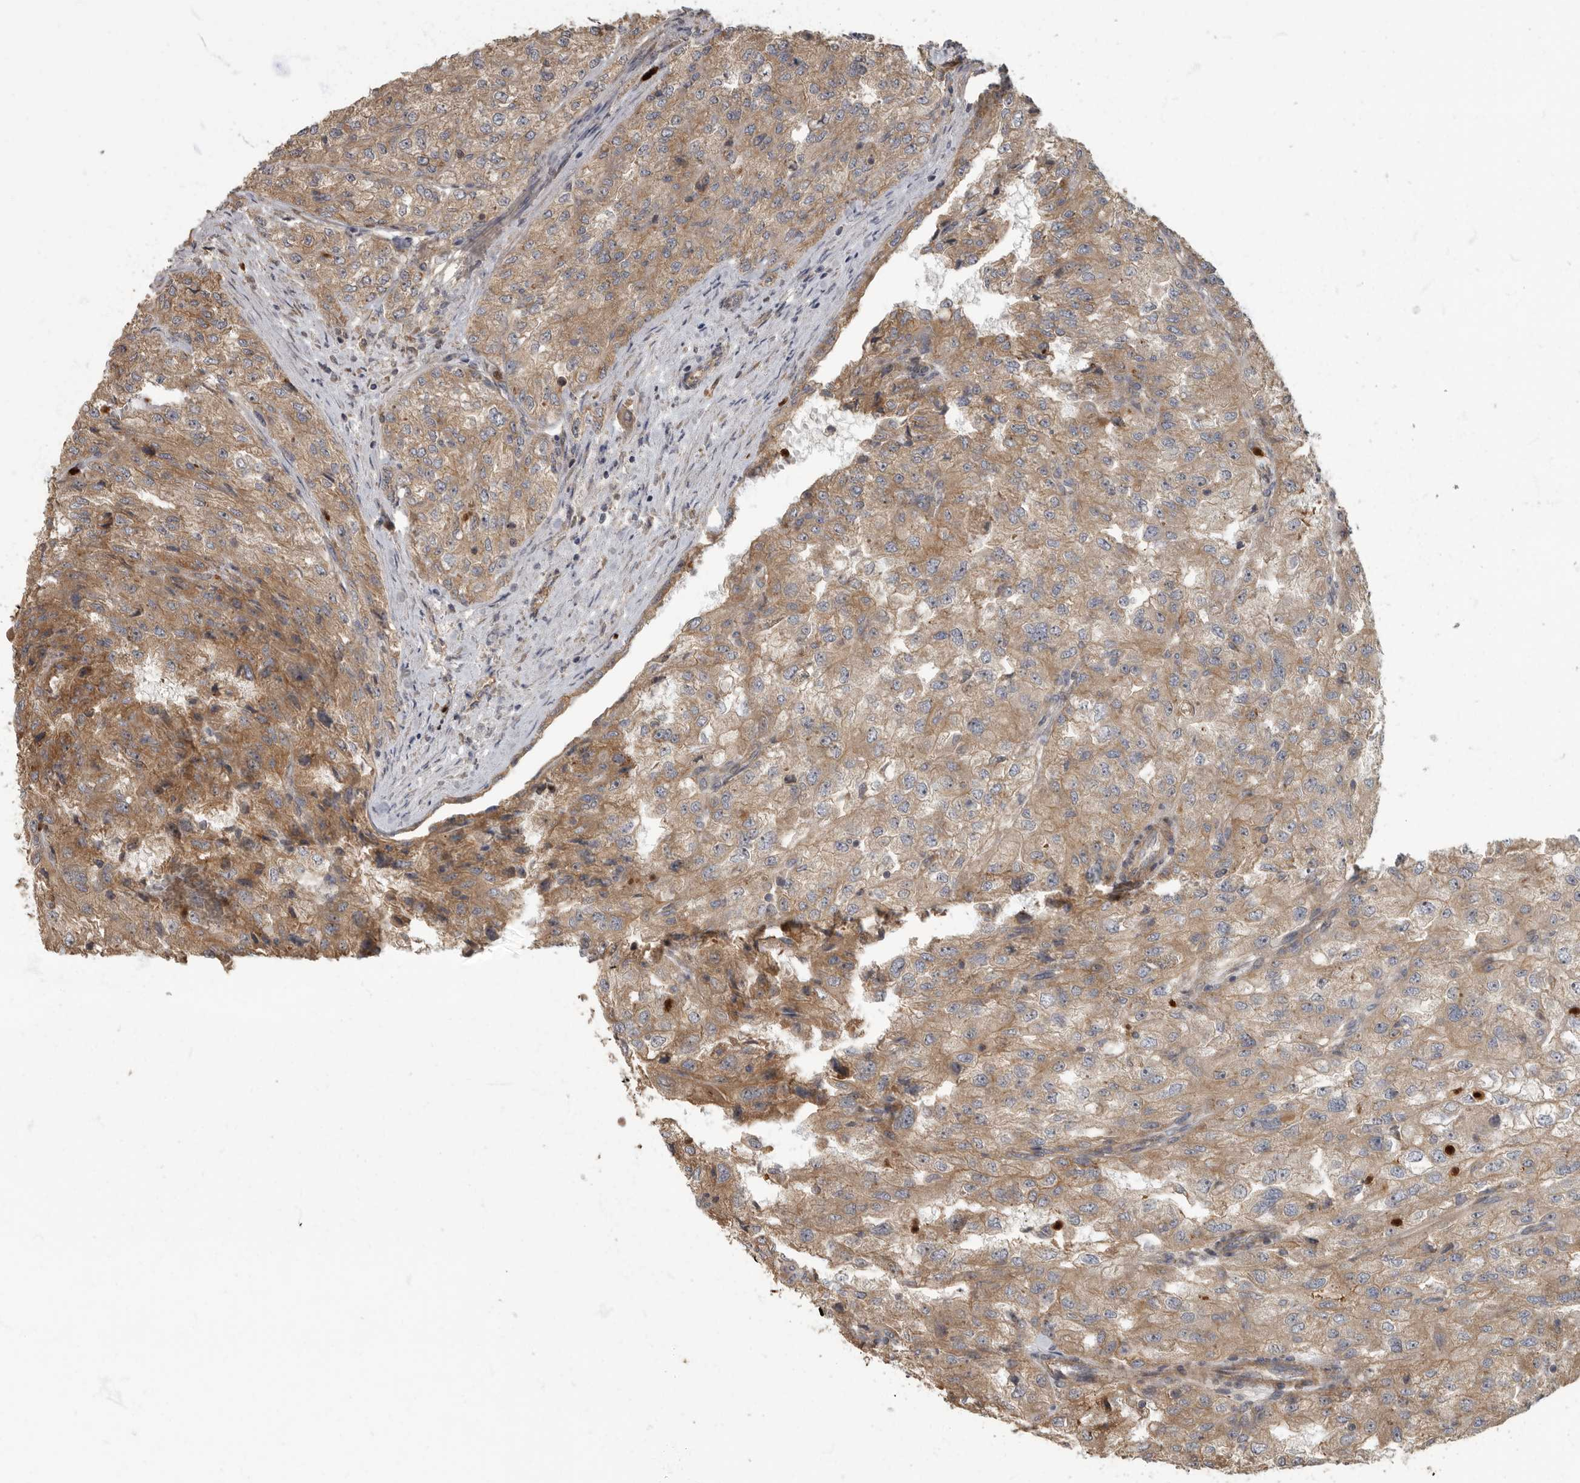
{"staining": {"intensity": "moderate", "quantity": ">75%", "location": "cytoplasmic/membranous"}, "tissue": "renal cancer", "cell_type": "Tumor cells", "image_type": "cancer", "snomed": [{"axis": "morphology", "description": "Adenocarcinoma, NOS"}, {"axis": "topography", "description": "Kidney"}], "caption": "Immunohistochemistry (IHC) photomicrograph of human renal adenocarcinoma stained for a protein (brown), which exhibits medium levels of moderate cytoplasmic/membranous staining in approximately >75% of tumor cells.", "gene": "DAAM1", "patient": {"sex": "female", "age": 54}}